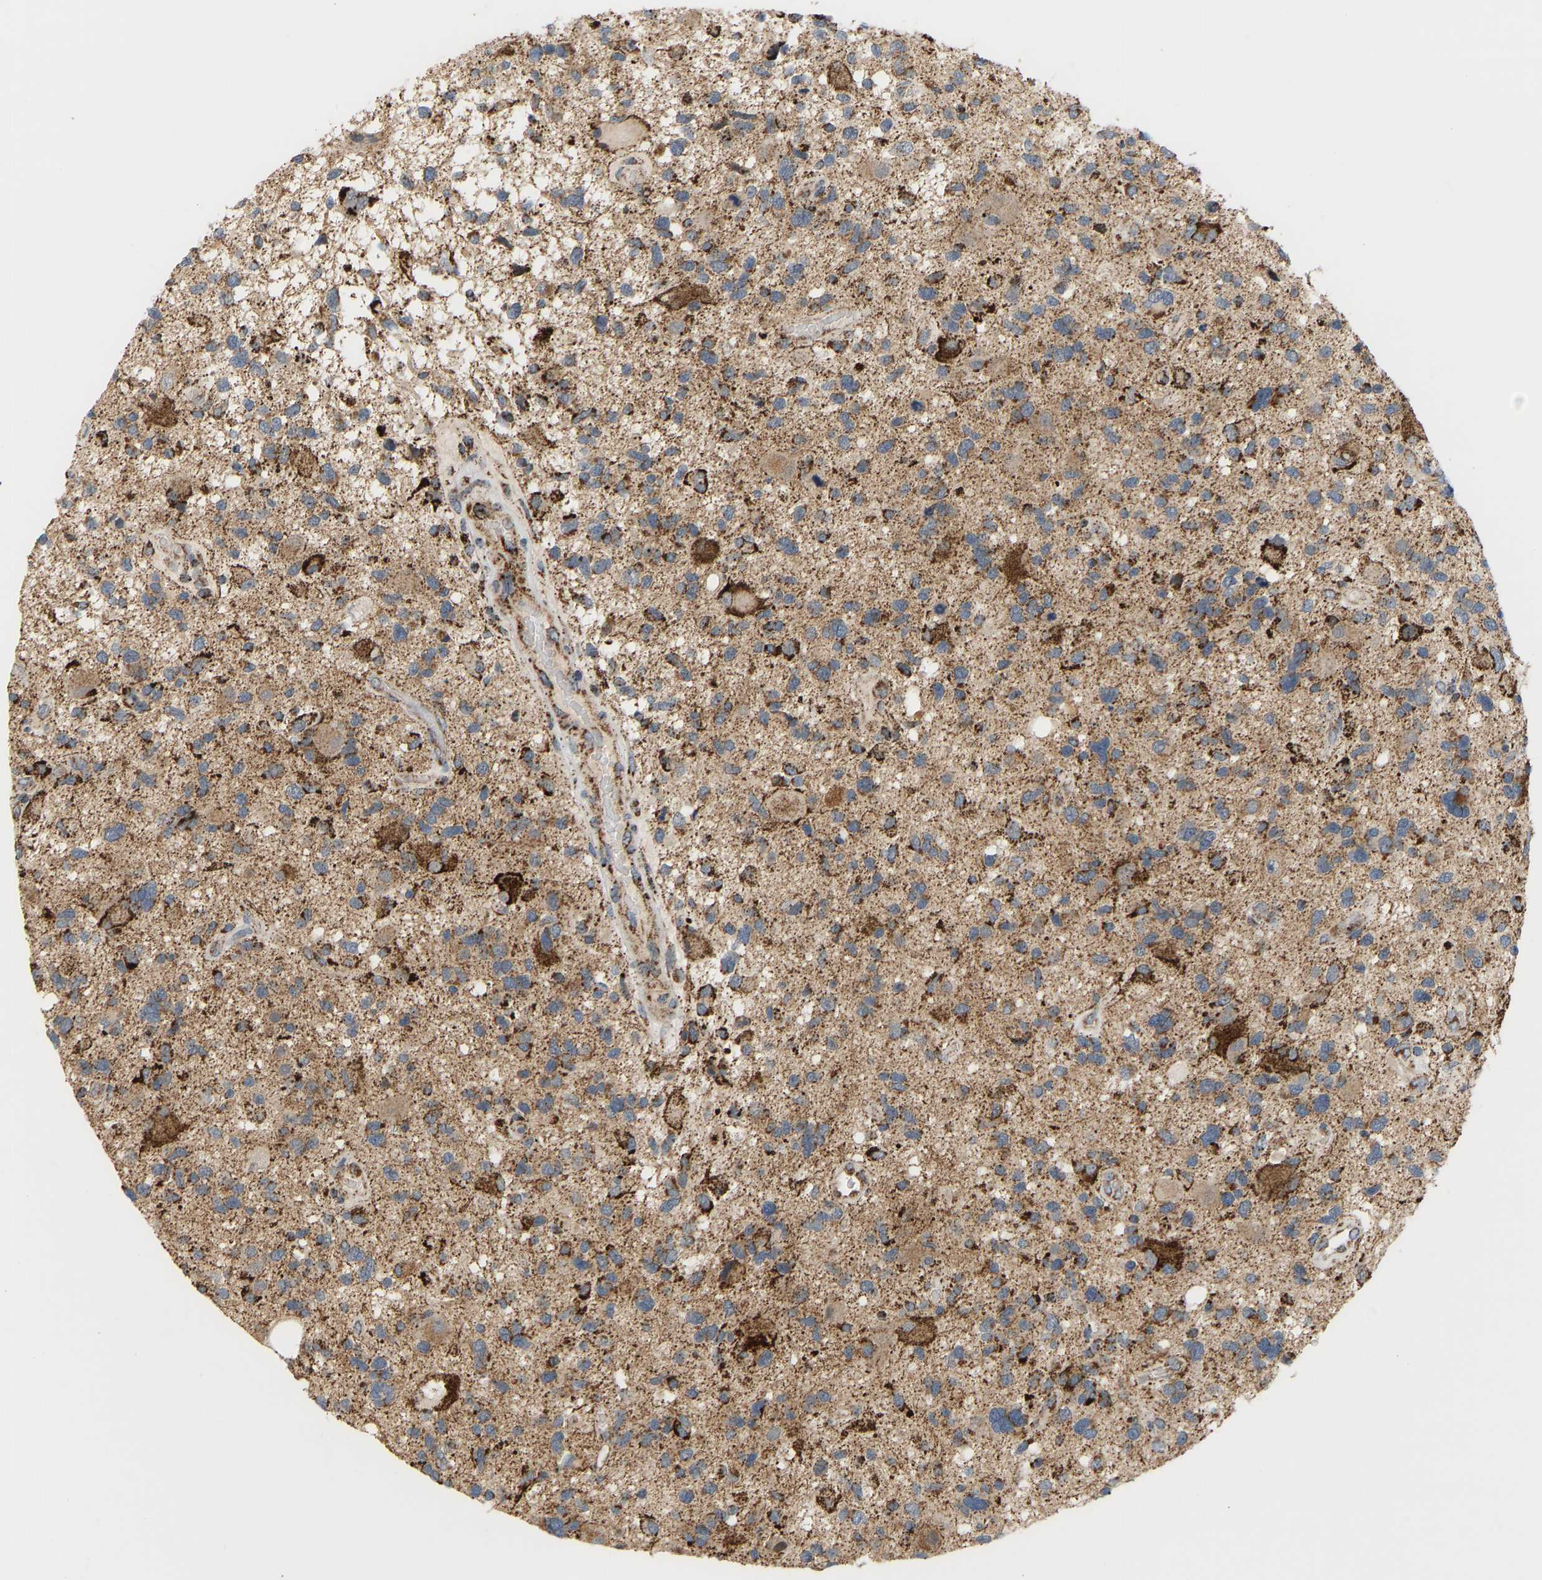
{"staining": {"intensity": "moderate", "quantity": ">75%", "location": "cytoplasmic/membranous"}, "tissue": "glioma", "cell_type": "Tumor cells", "image_type": "cancer", "snomed": [{"axis": "morphology", "description": "Glioma, malignant, High grade"}, {"axis": "topography", "description": "Brain"}], "caption": "Moderate cytoplasmic/membranous expression is identified in about >75% of tumor cells in high-grade glioma (malignant).", "gene": "GPSM2", "patient": {"sex": "male", "age": 33}}